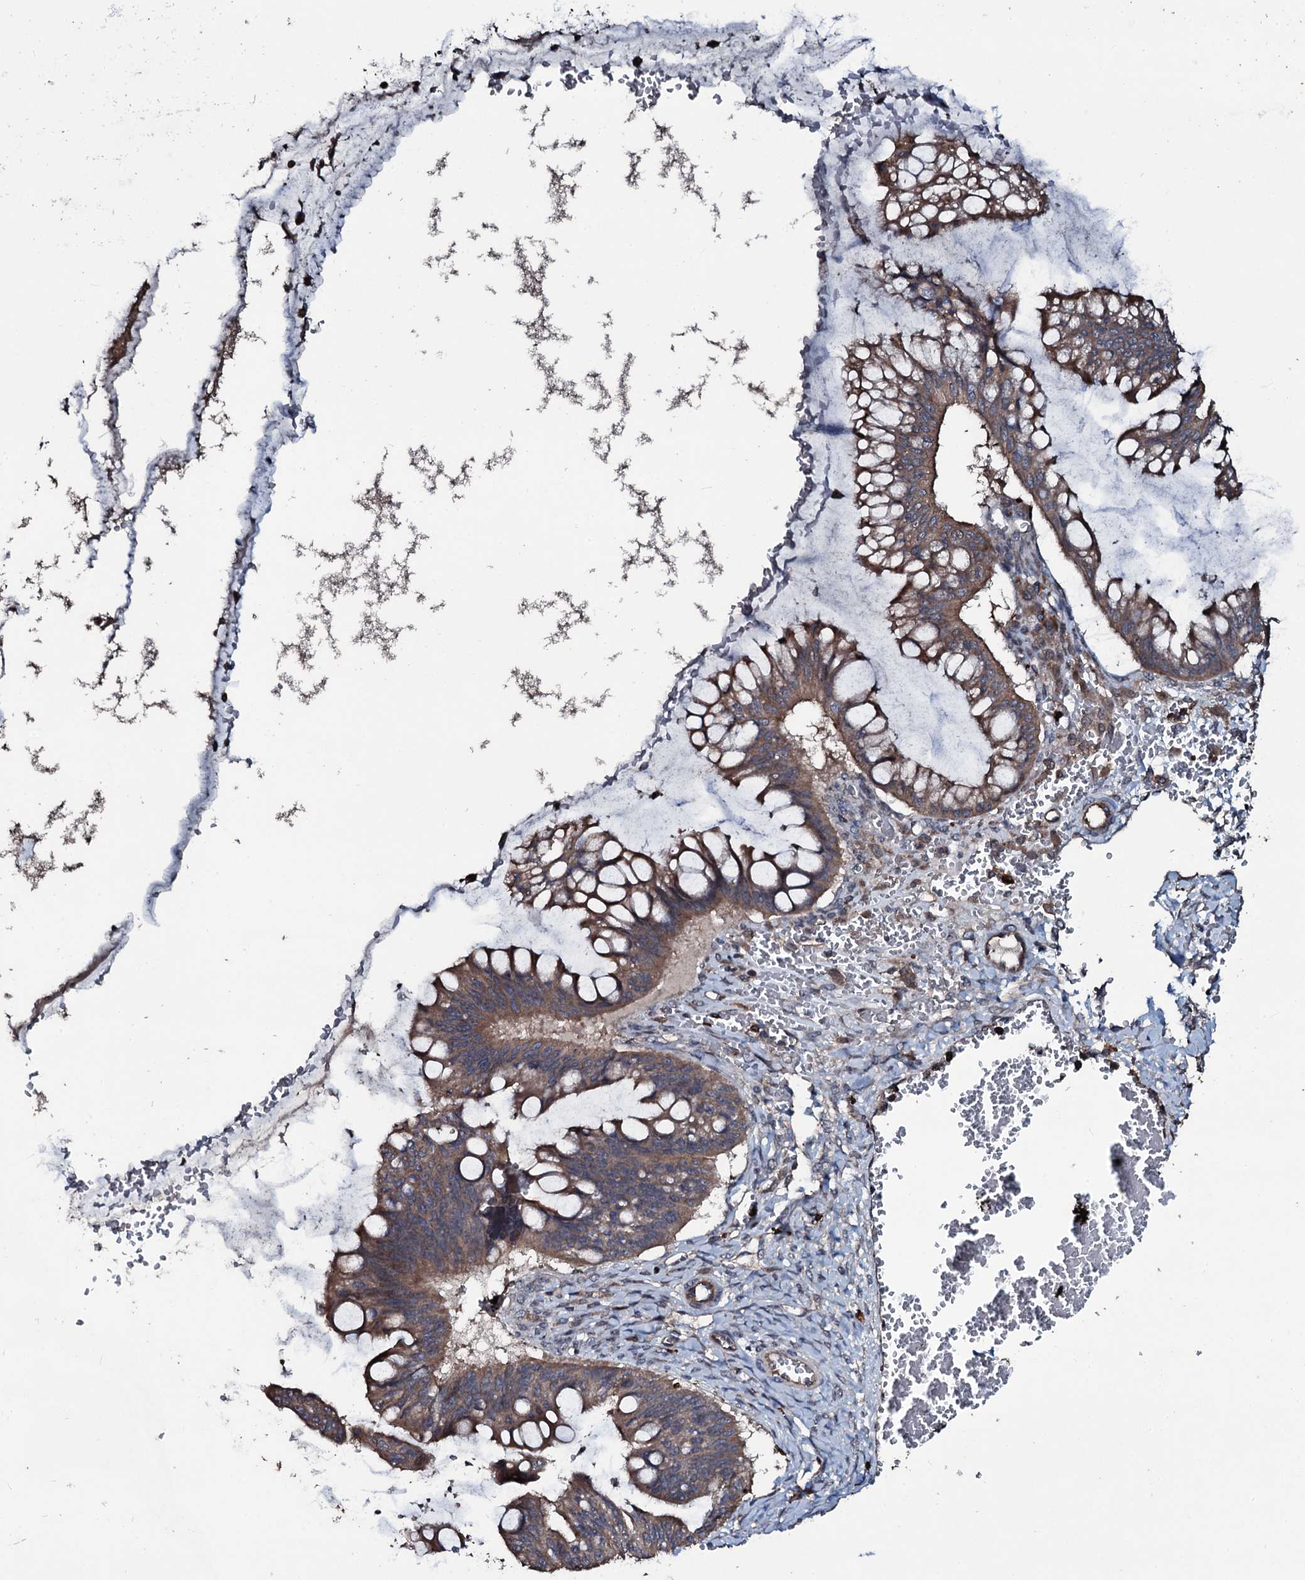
{"staining": {"intensity": "moderate", "quantity": ">75%", "location": "cytoplasmic/membranous"}, "tissue": "ovarian cancer", "cell_type": "Tumor cells", "image_type": "cancer", "snomed": [{"axis": "morphology", "description": "Cystadenocarcinoma, mucinous, NOS"}, {"axis": "topography", "description": "Ovary"}], "caption": "Immunohistochemistry (DAB (3,3'-diaminobenzidine)) staining of ovarian mucinous cystadenocarcinoma exhibits moderate cytoplasmic/membranous protein positivity in approximately >75% of tumor cells. (DAB (3,3'-diaminobenzidine) = brown stain, brightfield microscopy at high magnification).", "gene": "TPGS2", "patient": {"sex": "female", "age": 73}}